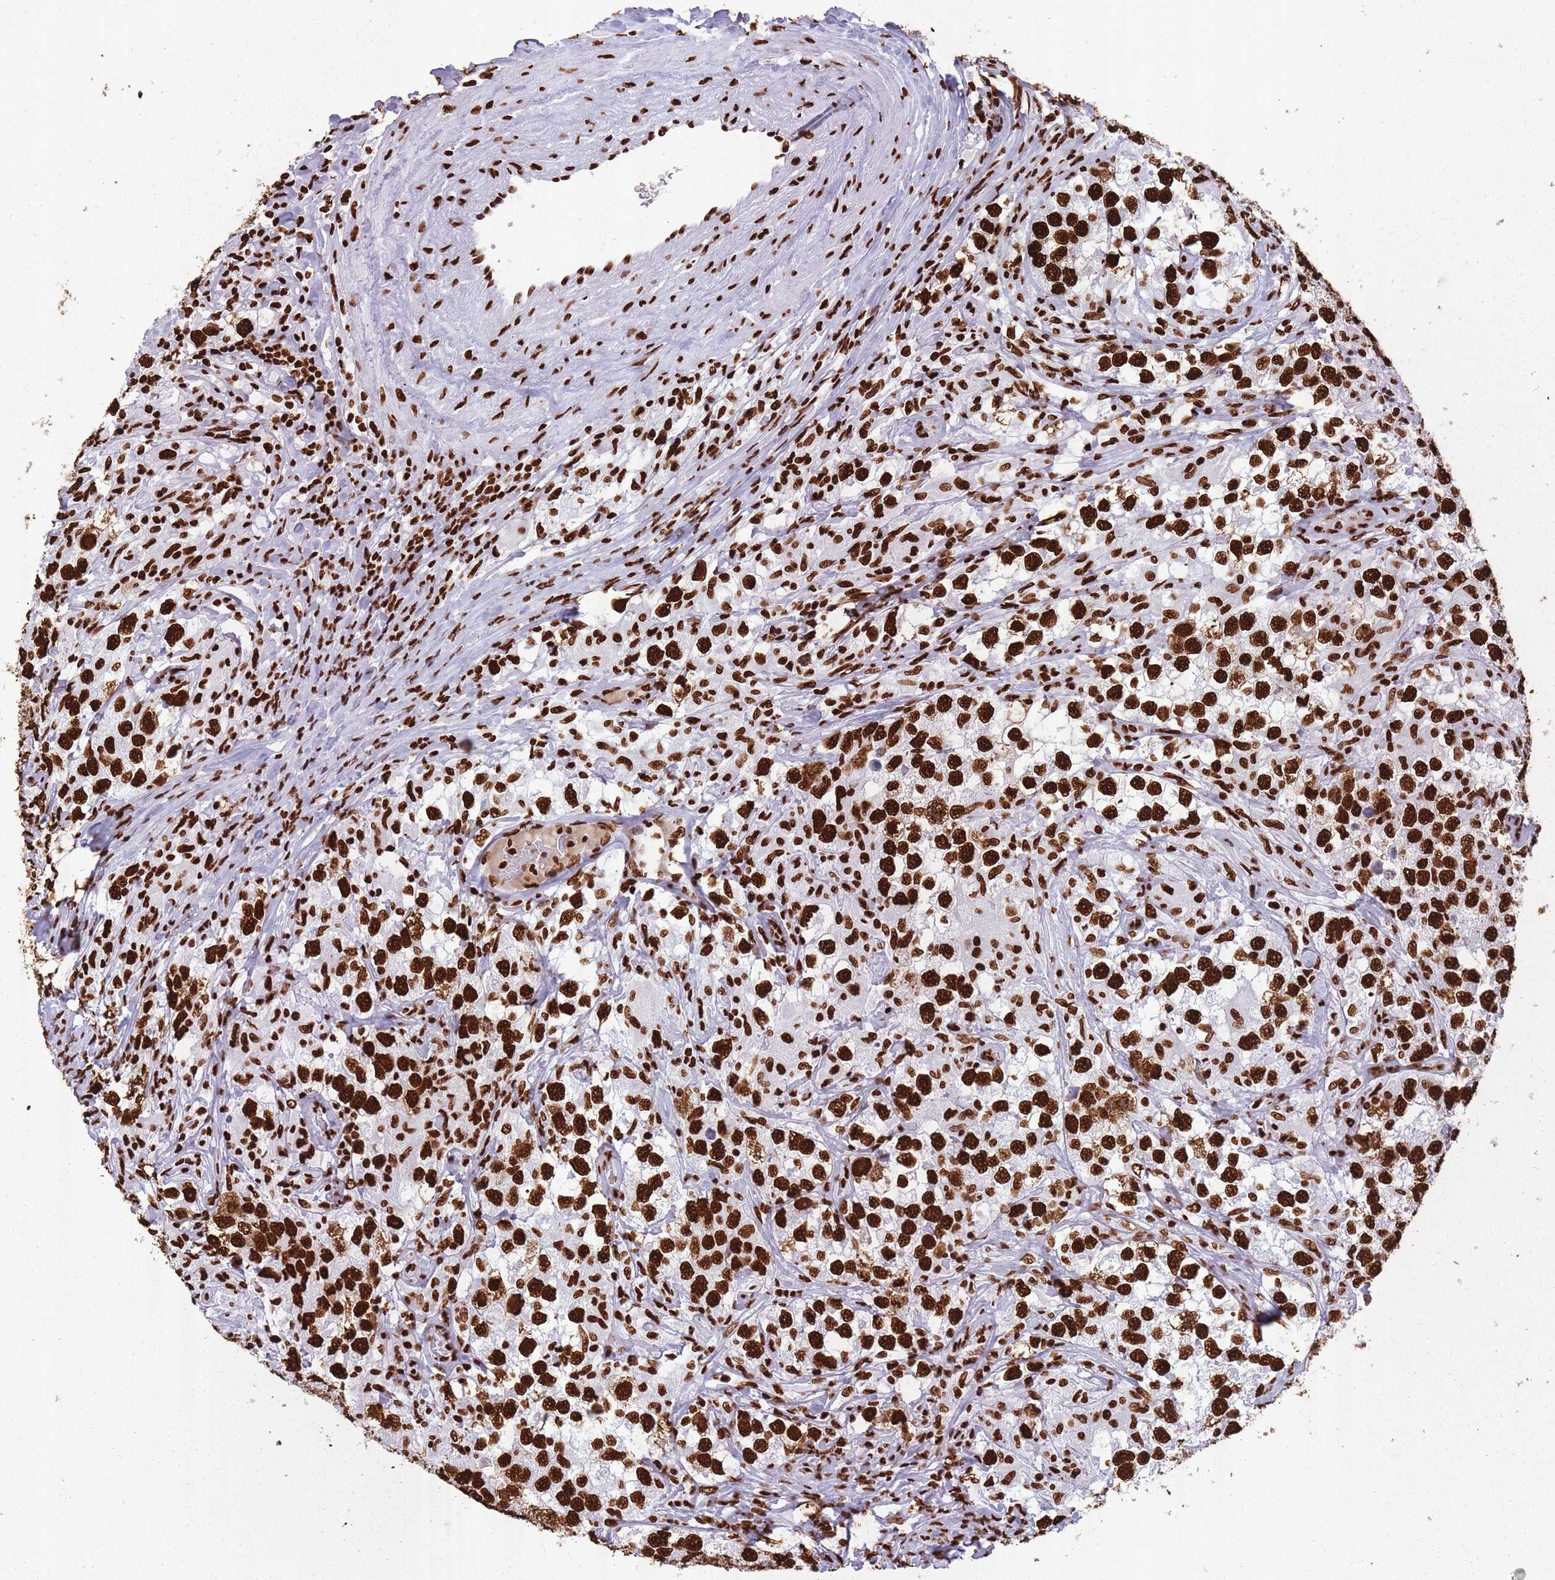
{"staining": {"intensity": "strong", "quantity": ">75%", "location": "nuclear"}, "tissue": "testis cancer", "cell_type": "Tumor cells", "image_type": "cancer", "snomed": [{"axis": "morphology", "description": "Seminoma, NOS"}, {"axis": "topography", "description": "Testis"}], "caption": "Tumor cells exhibit high levels of strong nuclear expression in about >75% of cells in human testis seminoma. (IHC, brightfield microscopy, high magnification).", "gene": "HNRNPUL1", "patient": {"sex": "male", "age": 46}}